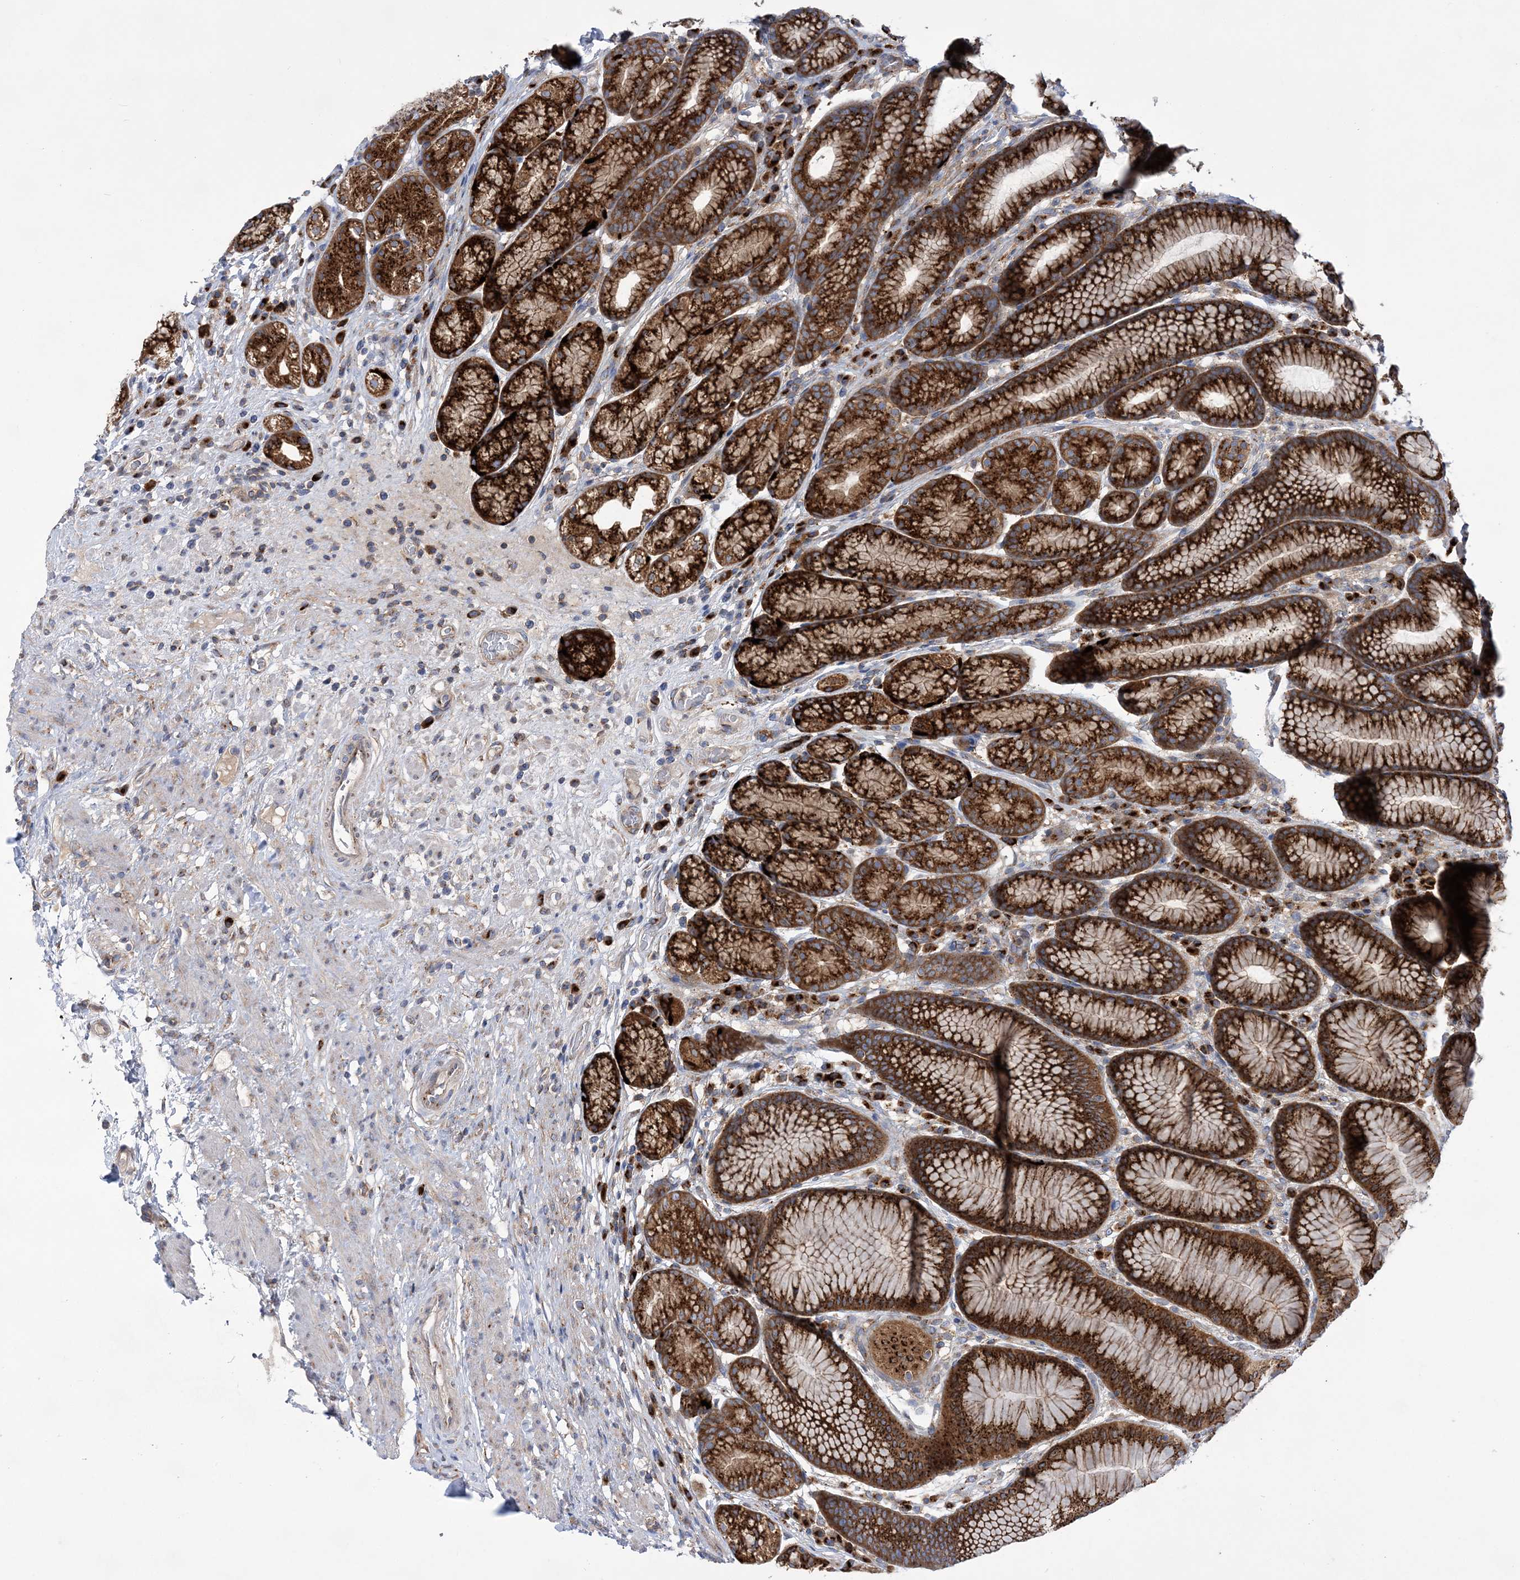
{"staining": {"intensity": "strong", "quantity": ">75%", "location": "cytoplasmic/membranous"}, "tissue": "stomach", "cell_type": "Glandular cells", "image_type": "normal", "snomed": [{"axis": "morphology", "description": "Normal tissue, NOS"}, {"axis": "topography", "description": "Stomach"}], "caption": "About >75% of glandular cells in normal human stomach demonstrate strong cytoplasmic/membranous protein staining as visualized by brown immunohistochemical staining.", "gene": "COPB2", "patient": {"sex": "male", "age": 57}}